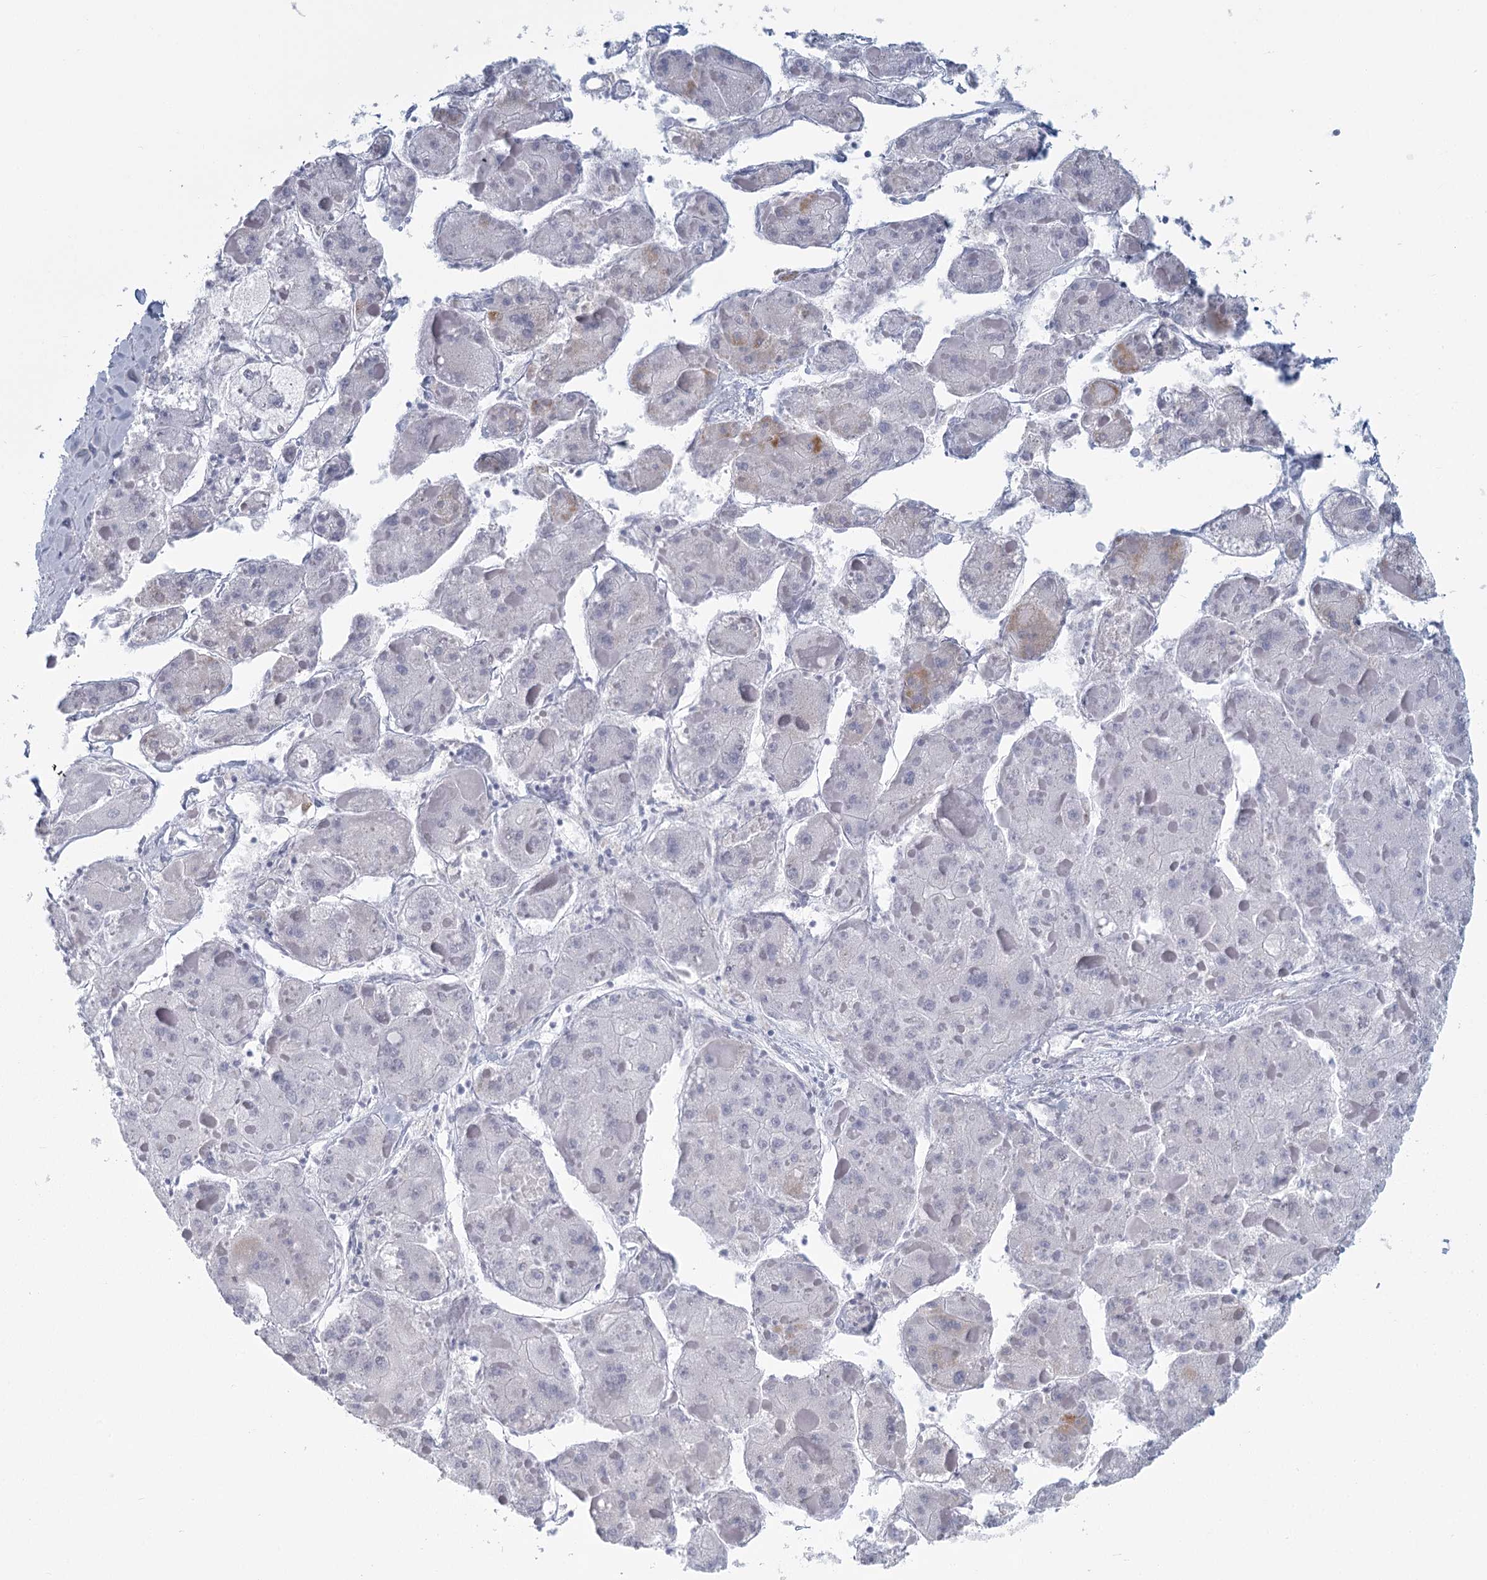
{"staining": {"intensity": "negative", "quantity": "none", "location": "none"}, "tissue": "liver cancer", "cell_type": "Tumor cells", "image_type": "cancer", "snomed": [{"axis": "morphology", "description": "Carcinoma, Hepatocellular, NOS"}, {"axis": "topography", "description": "Liver"}], "caption": "Immunohistochemical staining of liver hepatocellular carcinoma displays no significant positivity in tumor cells.", "gene": "WNT8B", "patient": {"sex": "female", "age": 73}}